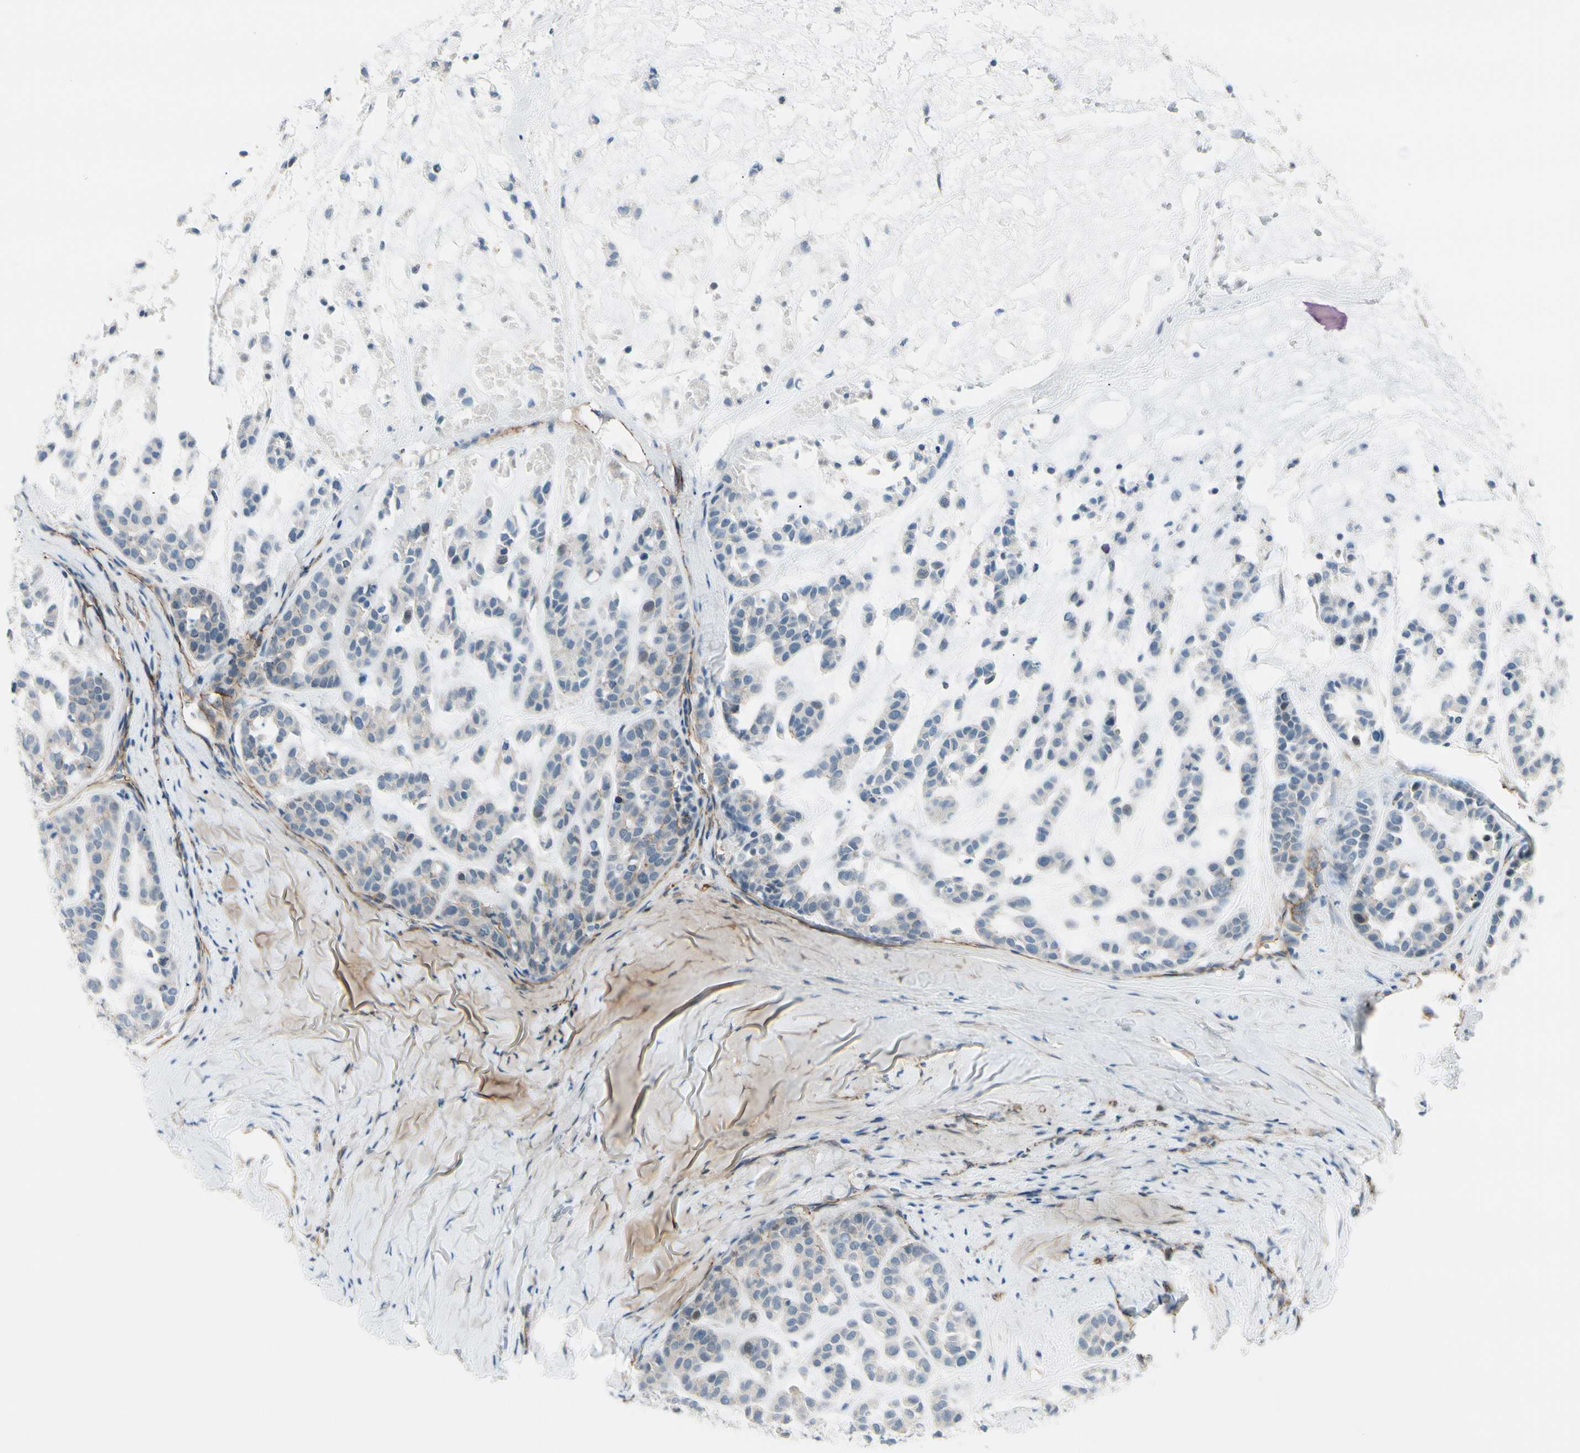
{"staining": {"intensity": "negative", "quantity": "none", "location": "none"}, "tissue": "head and neck cancer", "cell_type": "Tumor cells", "image_type": "cancer", "snomed": [{"axis": "morphology", "description": "Adenocarcinoma, NOS"}, {"axis": "morphology", "description": "Adenoma, NOS"}, {"axis": "topography", "description": "Head-Neck"}], "caption": "This is an immunohistochemistry photomicrograph of head and neck cancer. There is no staining in tumor cells.", "gene": "TJP1", "patient": {"sex": "female", "age": 55}}